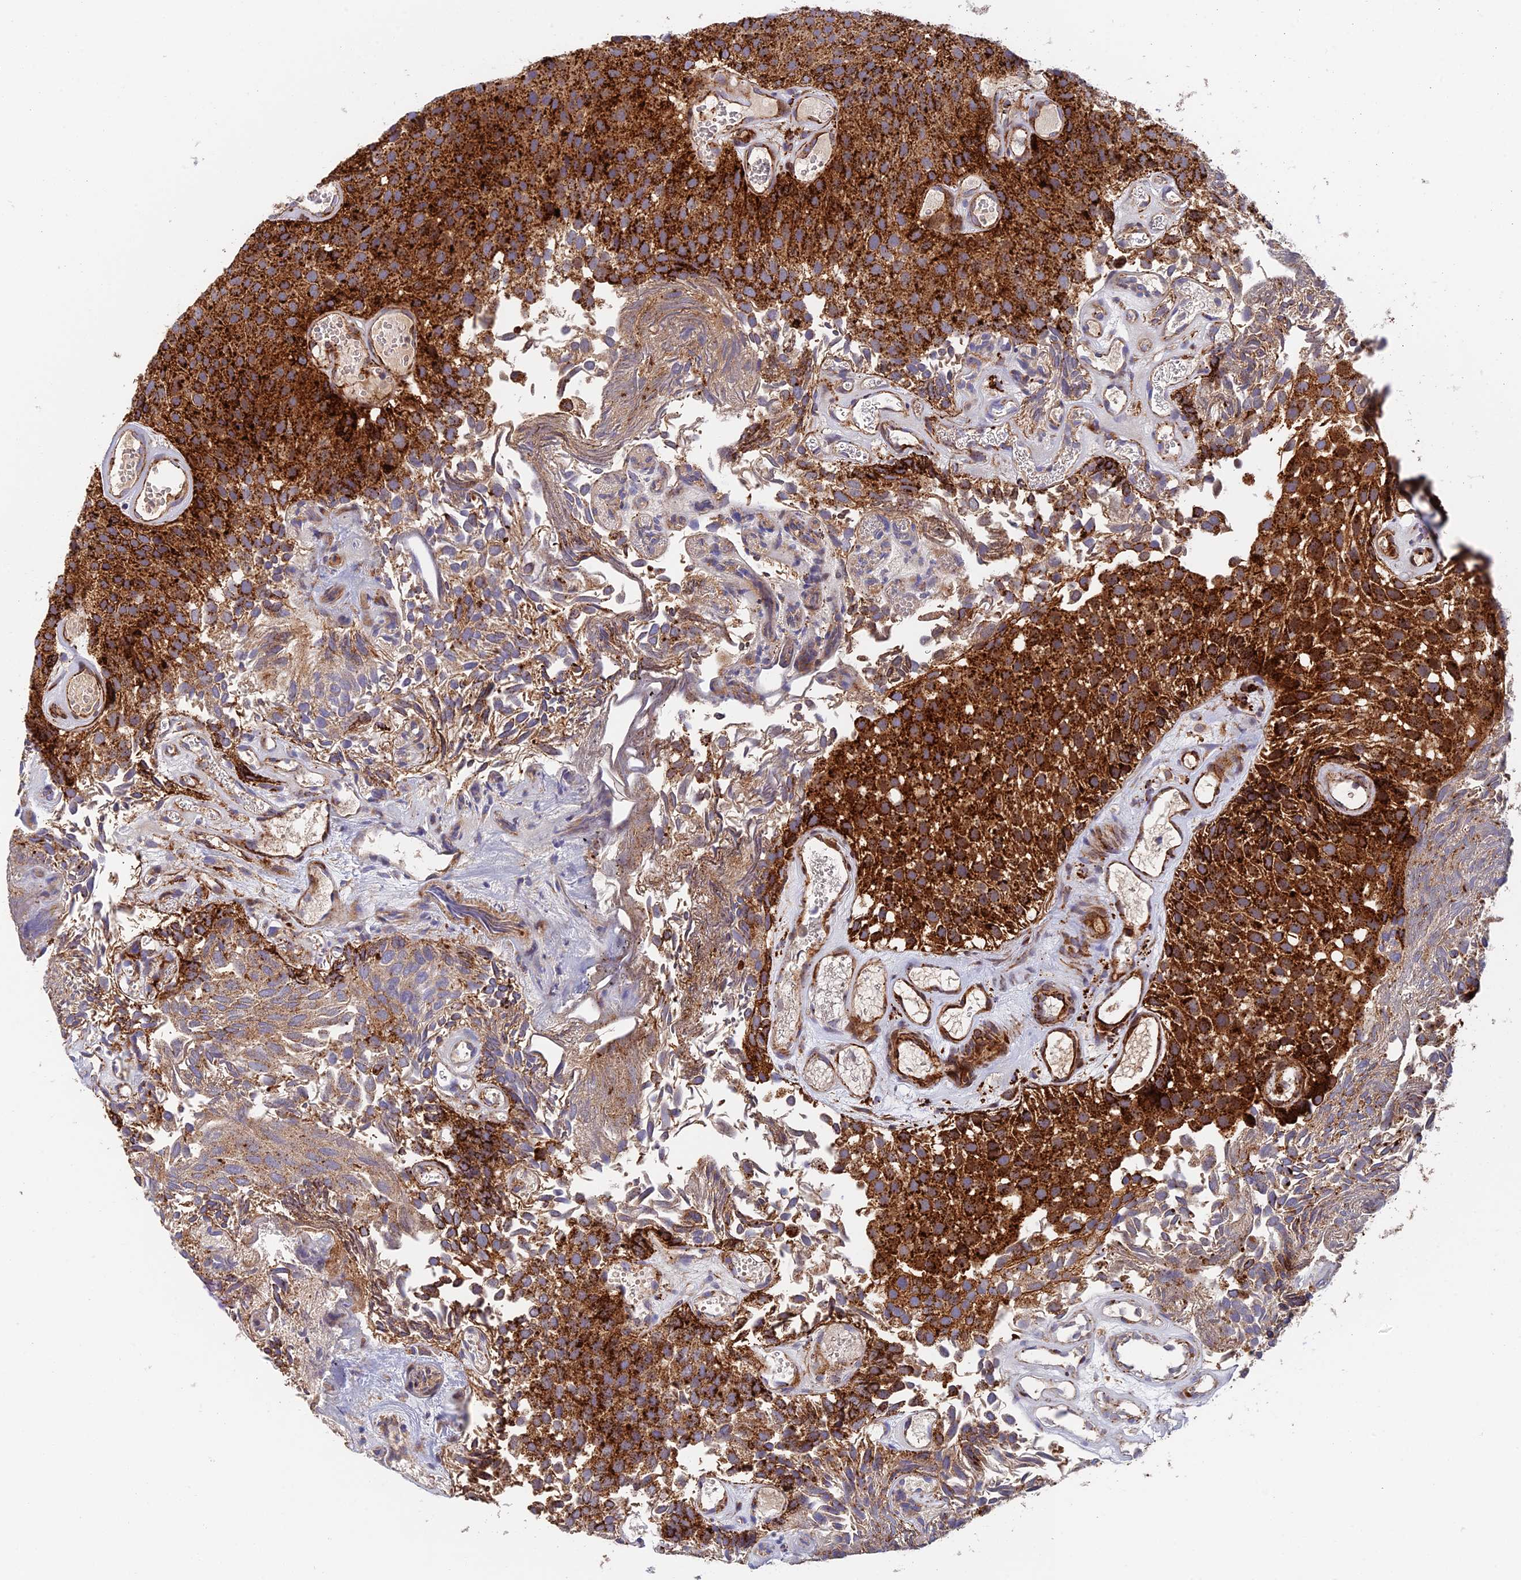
{"staining": {"intensity": "strong", "quantity": ">75%", "location": "cytoplasmic/membranous"}, "tissue": "urothelial cancer", "cell_type": "Tumor cells", "image_type": "cancer", "snomed": [{"axis": "morphology", "description": "Urothelial carcinoma, Low grade"}, {"axis": "topography", "description": "Urinary bladder"}], "caption": "Strong cytoplasmic/membranous staining for a protein is seen in about >75% of tumor cells of urothelial cancer using immunohistochemistry.", "gene": "PPP2R3C", "patient": {"sex": "male", "age": 89}}